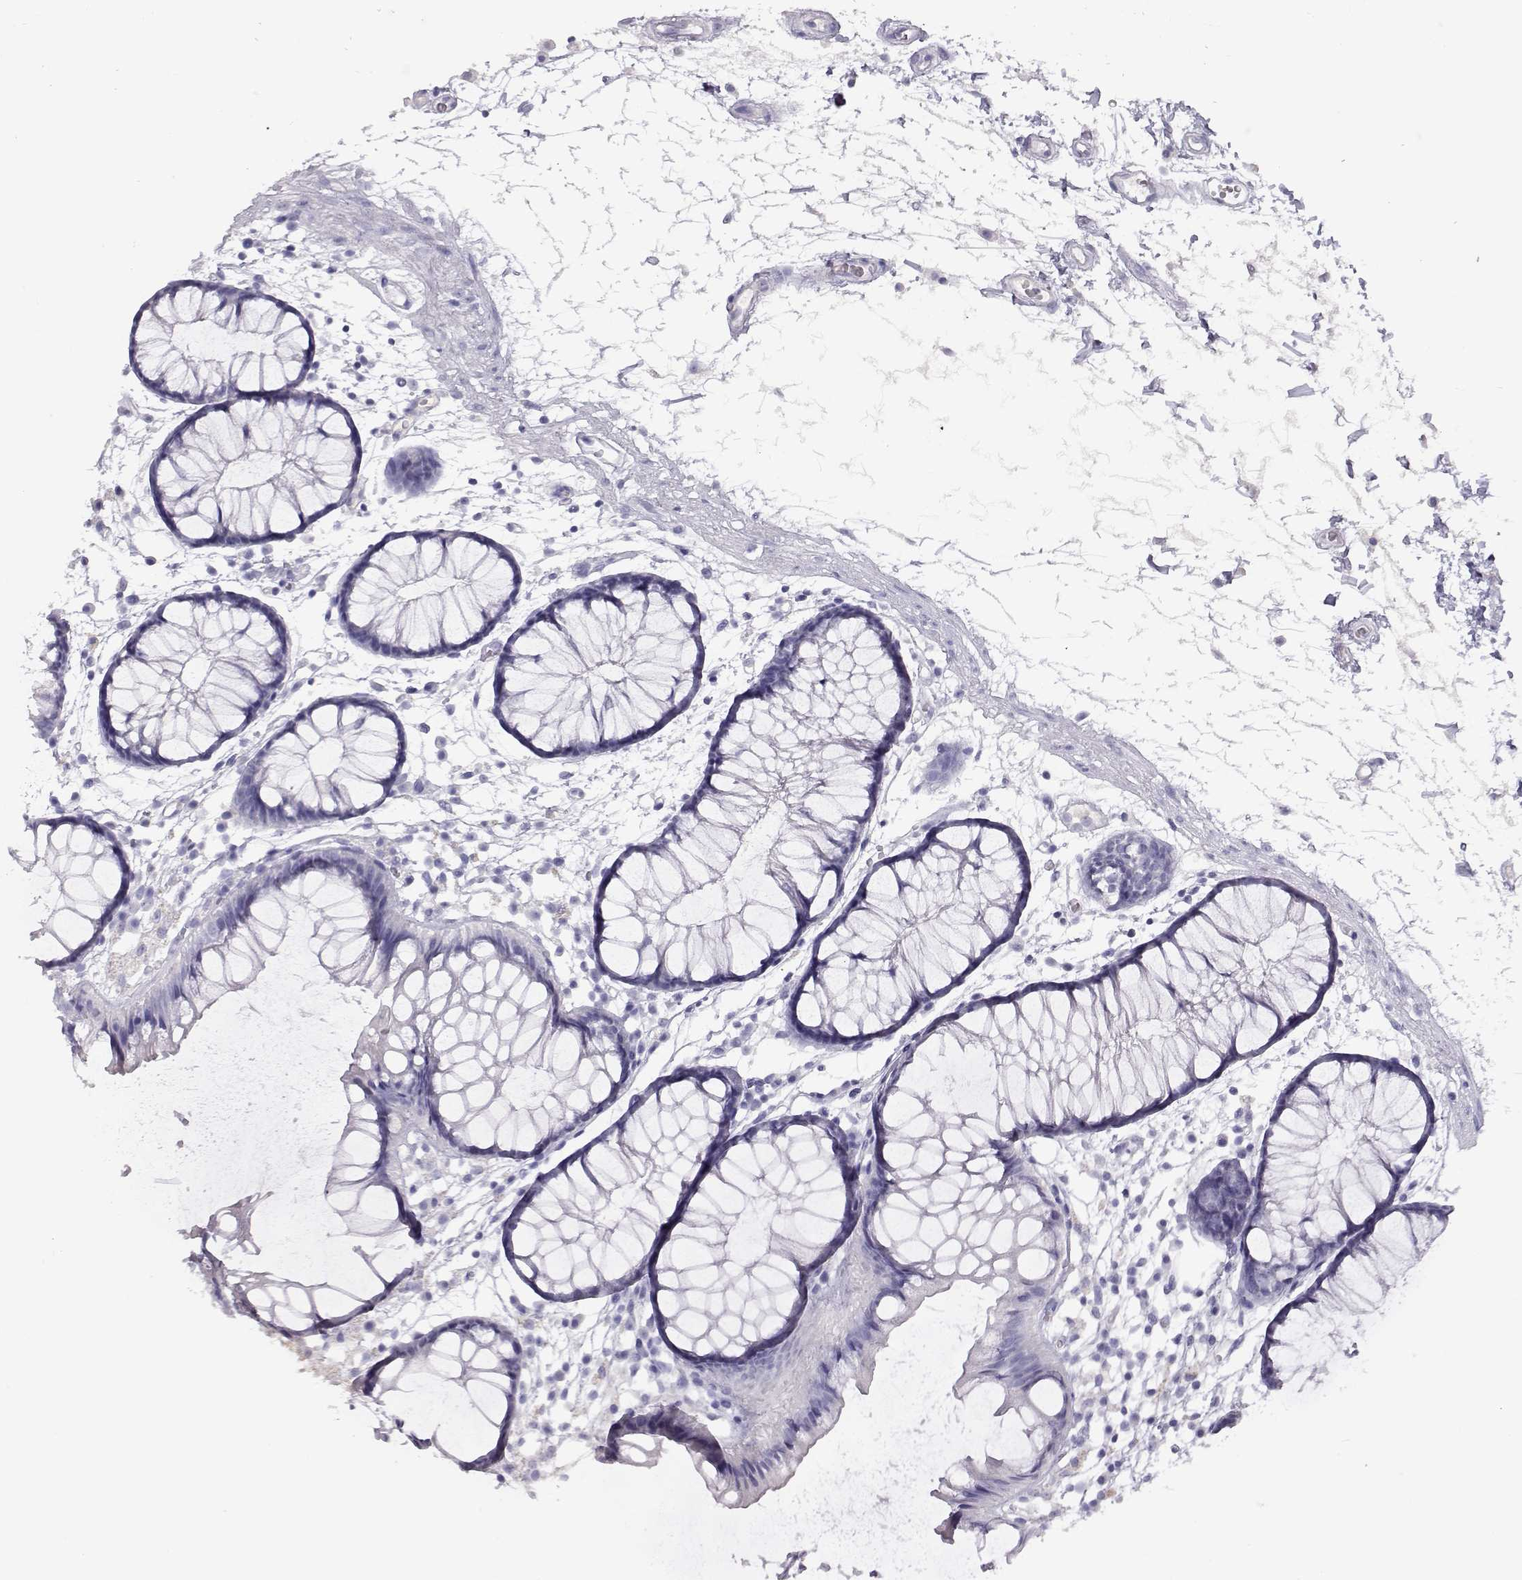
{"staining": {"intensity": "negative", "quantity": "none", "location": "none"}, "tissue": "colon", "cell_type": "Endothelial cells", "image_type": "normal", "snomed": [{"axis": "morphology", "description": "Normal tissue, NOS"}, {"axis": "morphology", "description": "Adenocarcinoma, NOS"}, {"axis": "topography", "description": "Colon"}], "caption": "A histopathology image of colon stained for a protein demonstrates no brown staining in endothelial cells.", "gene": "PMCH", "patient": {"sex": "male", "age": 65}}